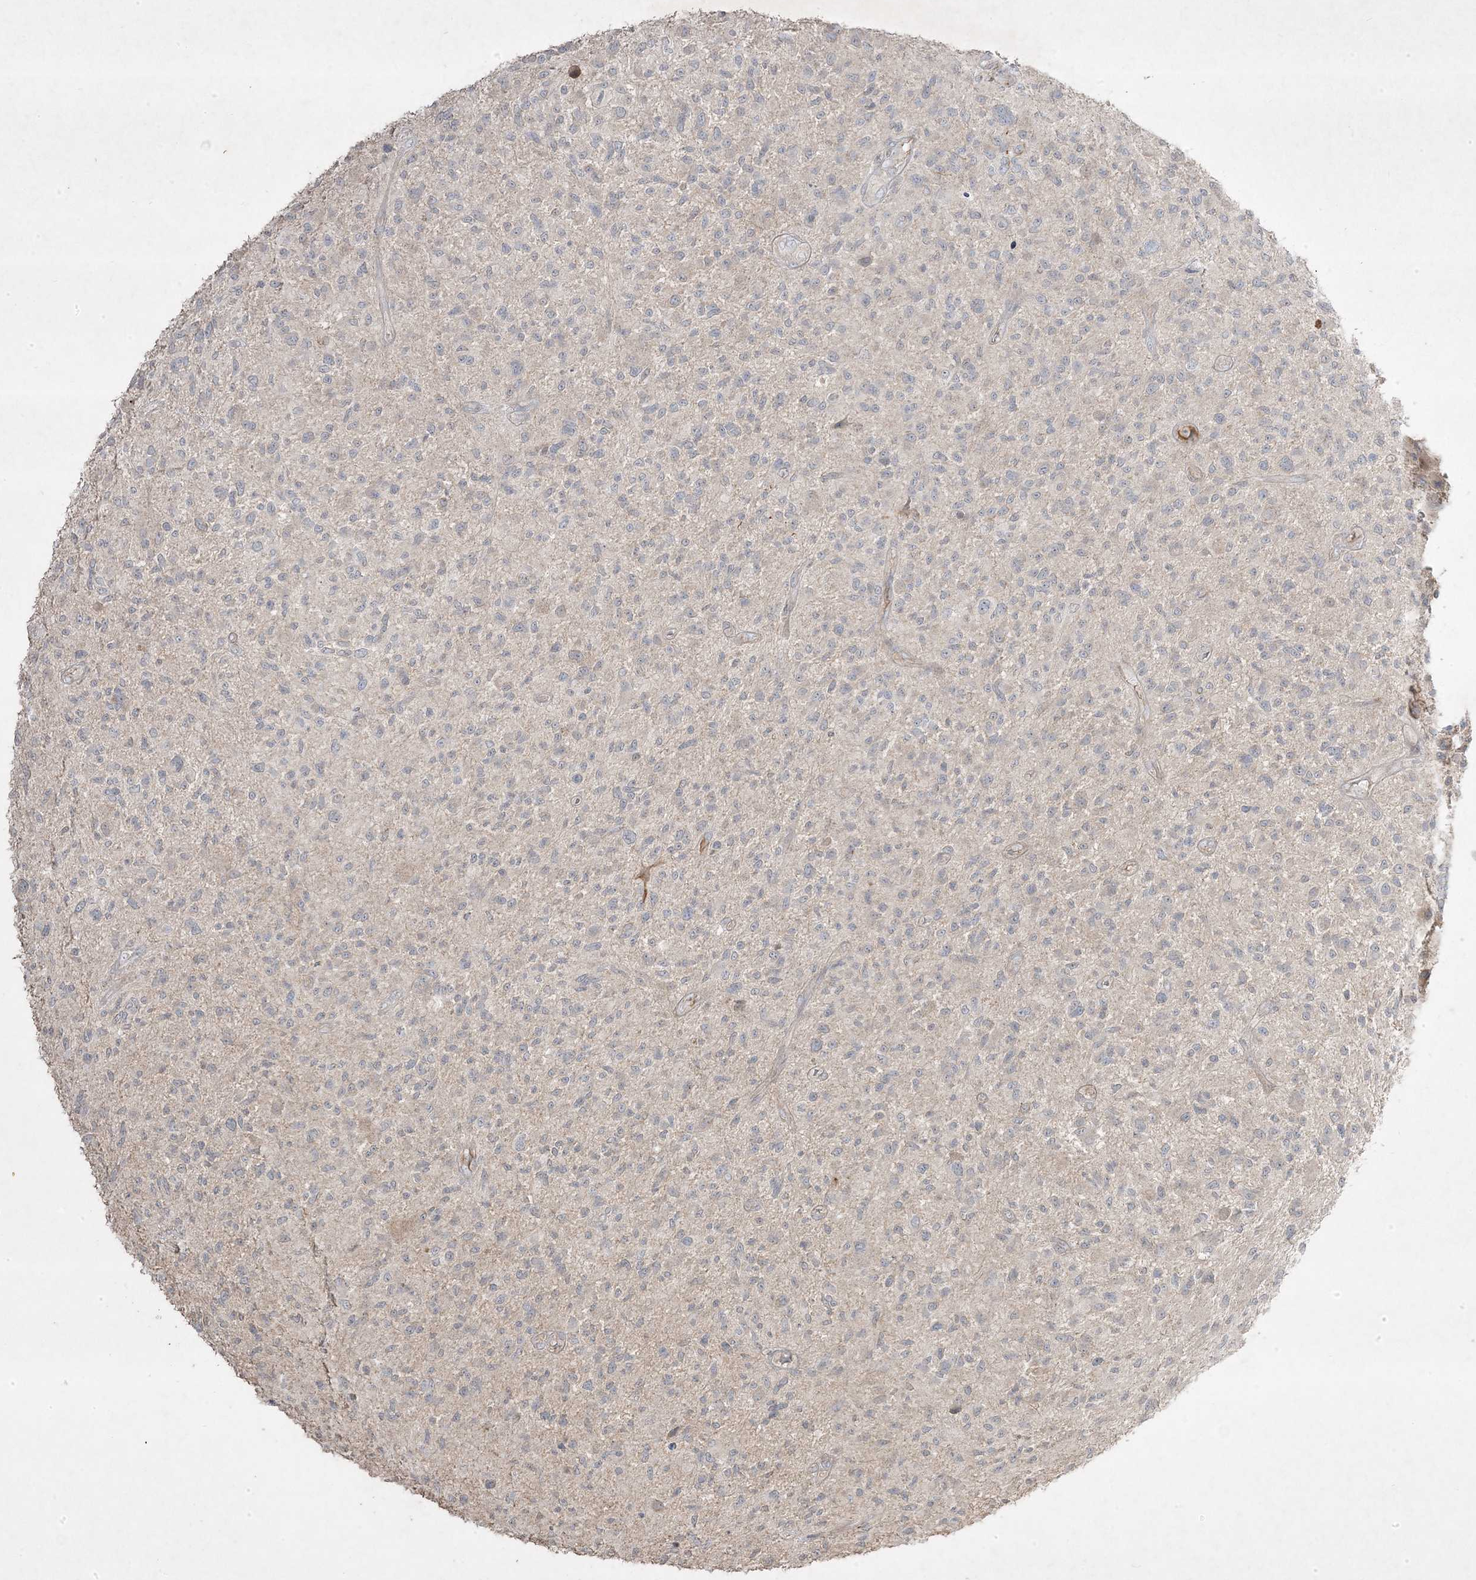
{"staining": {"intensity": "negative", "quantity": "none", "location": "none"}, "tissue": "glioma", "cell_type": "Tumor cells", "image_type": "cancer", "snomed": [{"axis": "morphology", "description": "Glioma, malignant, High grade"}, {"axis": "topography", "description": "Brain"}], "caption": "Immunohistochemistry (IHC) photomicrograph of human malignant glioma (high-grade) stained for a protein (brown), which exhibits no staining in tumor cells.", "gene": "RGL4", "patient": {"sex": "male", "age": 47}}